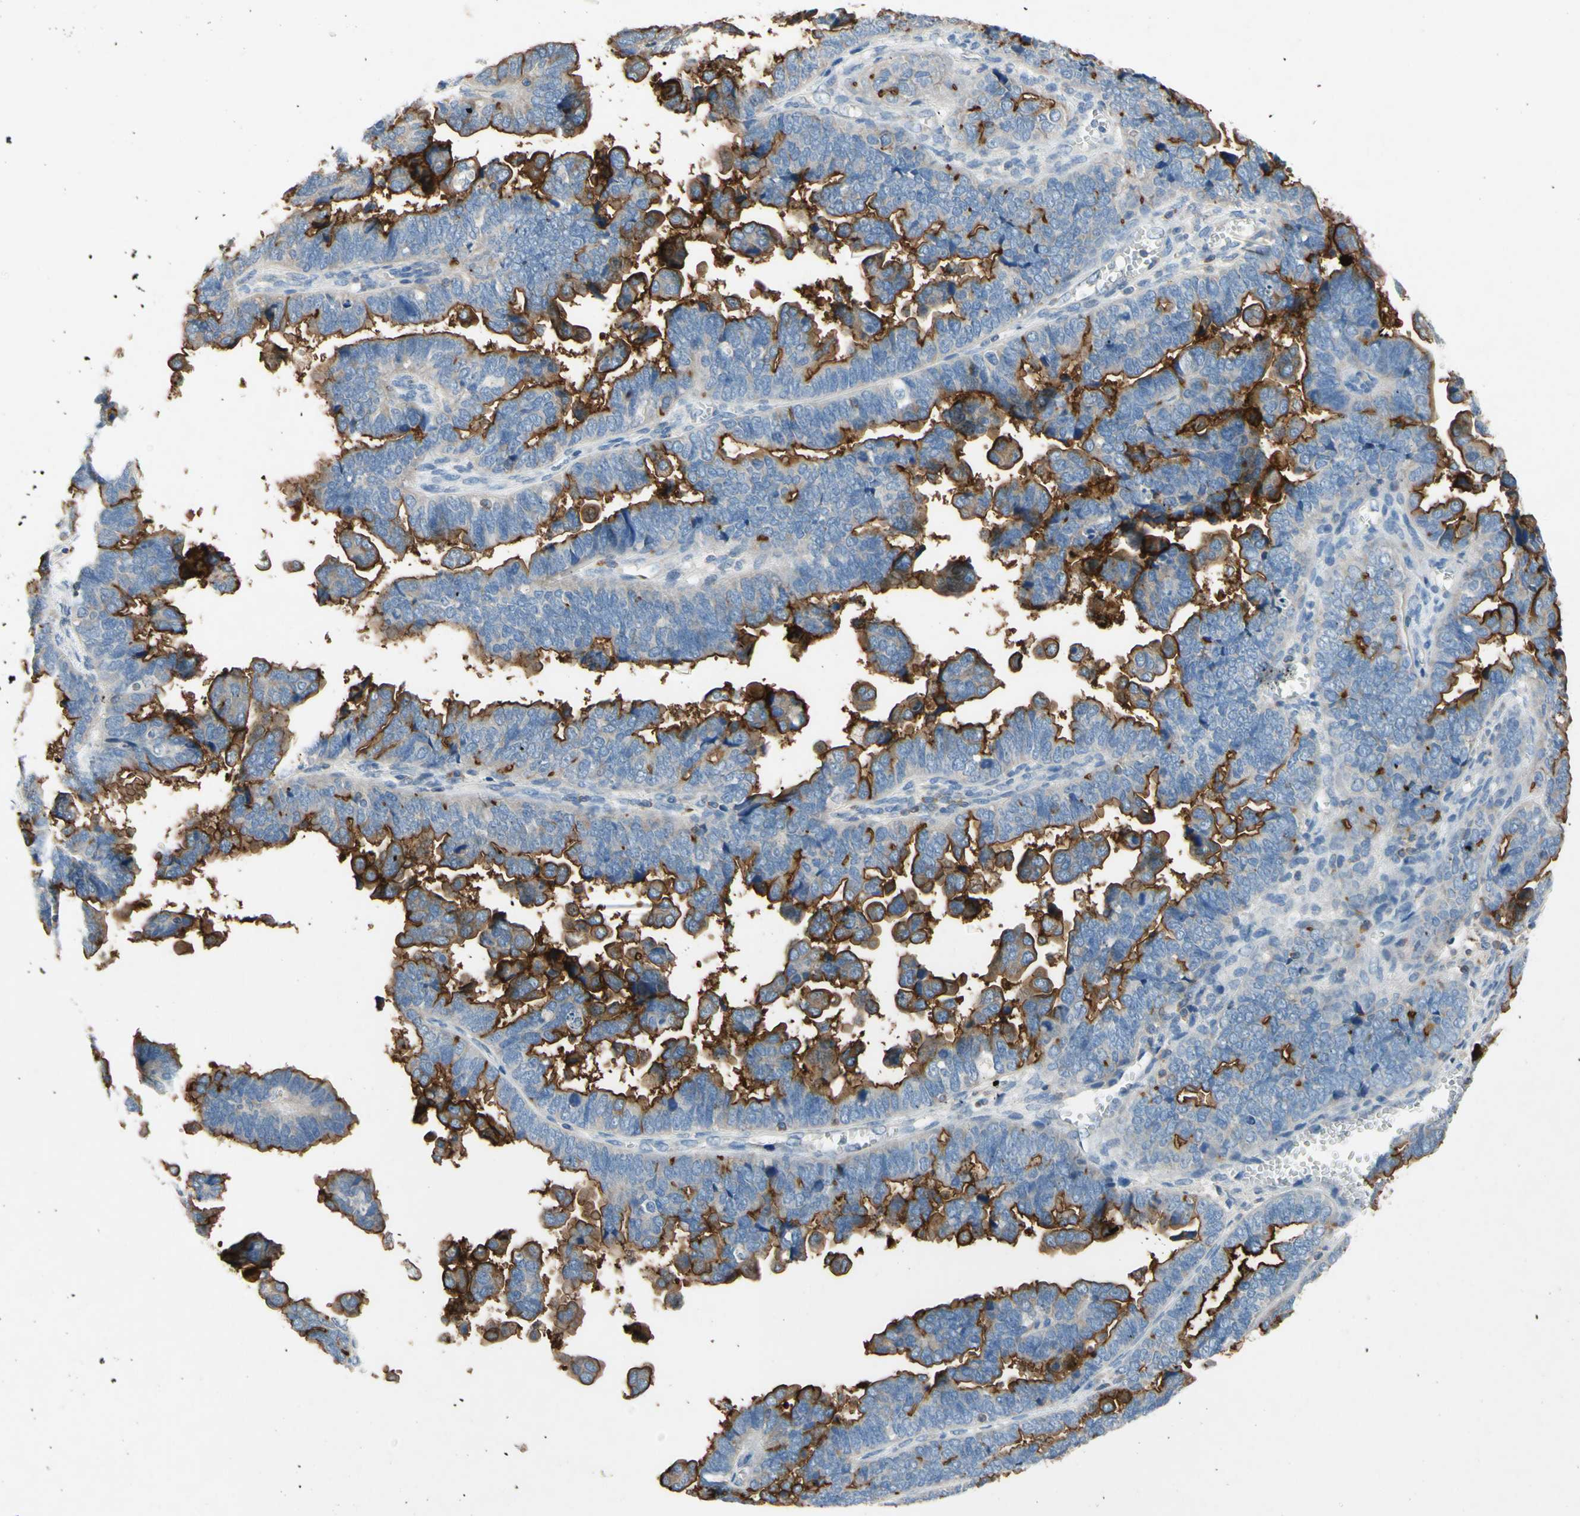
{"staining": {"intensity": "moderate", "quantity": ">75%", "location": "cytoplasmic/membranous"}, "tissue": "endometrial cancer", "cell_type": "Tumor cells", "image_type": "cancer", "snomed": [{"axis": "morphology", "description": "Adenocarcinoma, NOS"}, {"axis": "topography", "description": "Endometrium"}], "caption": "Endometrial cancer stained with a protein marker demonstrates moderate staining in tumor cells.", "gene": "MUC1", "patient": {"sex": "female", "age": 75}}